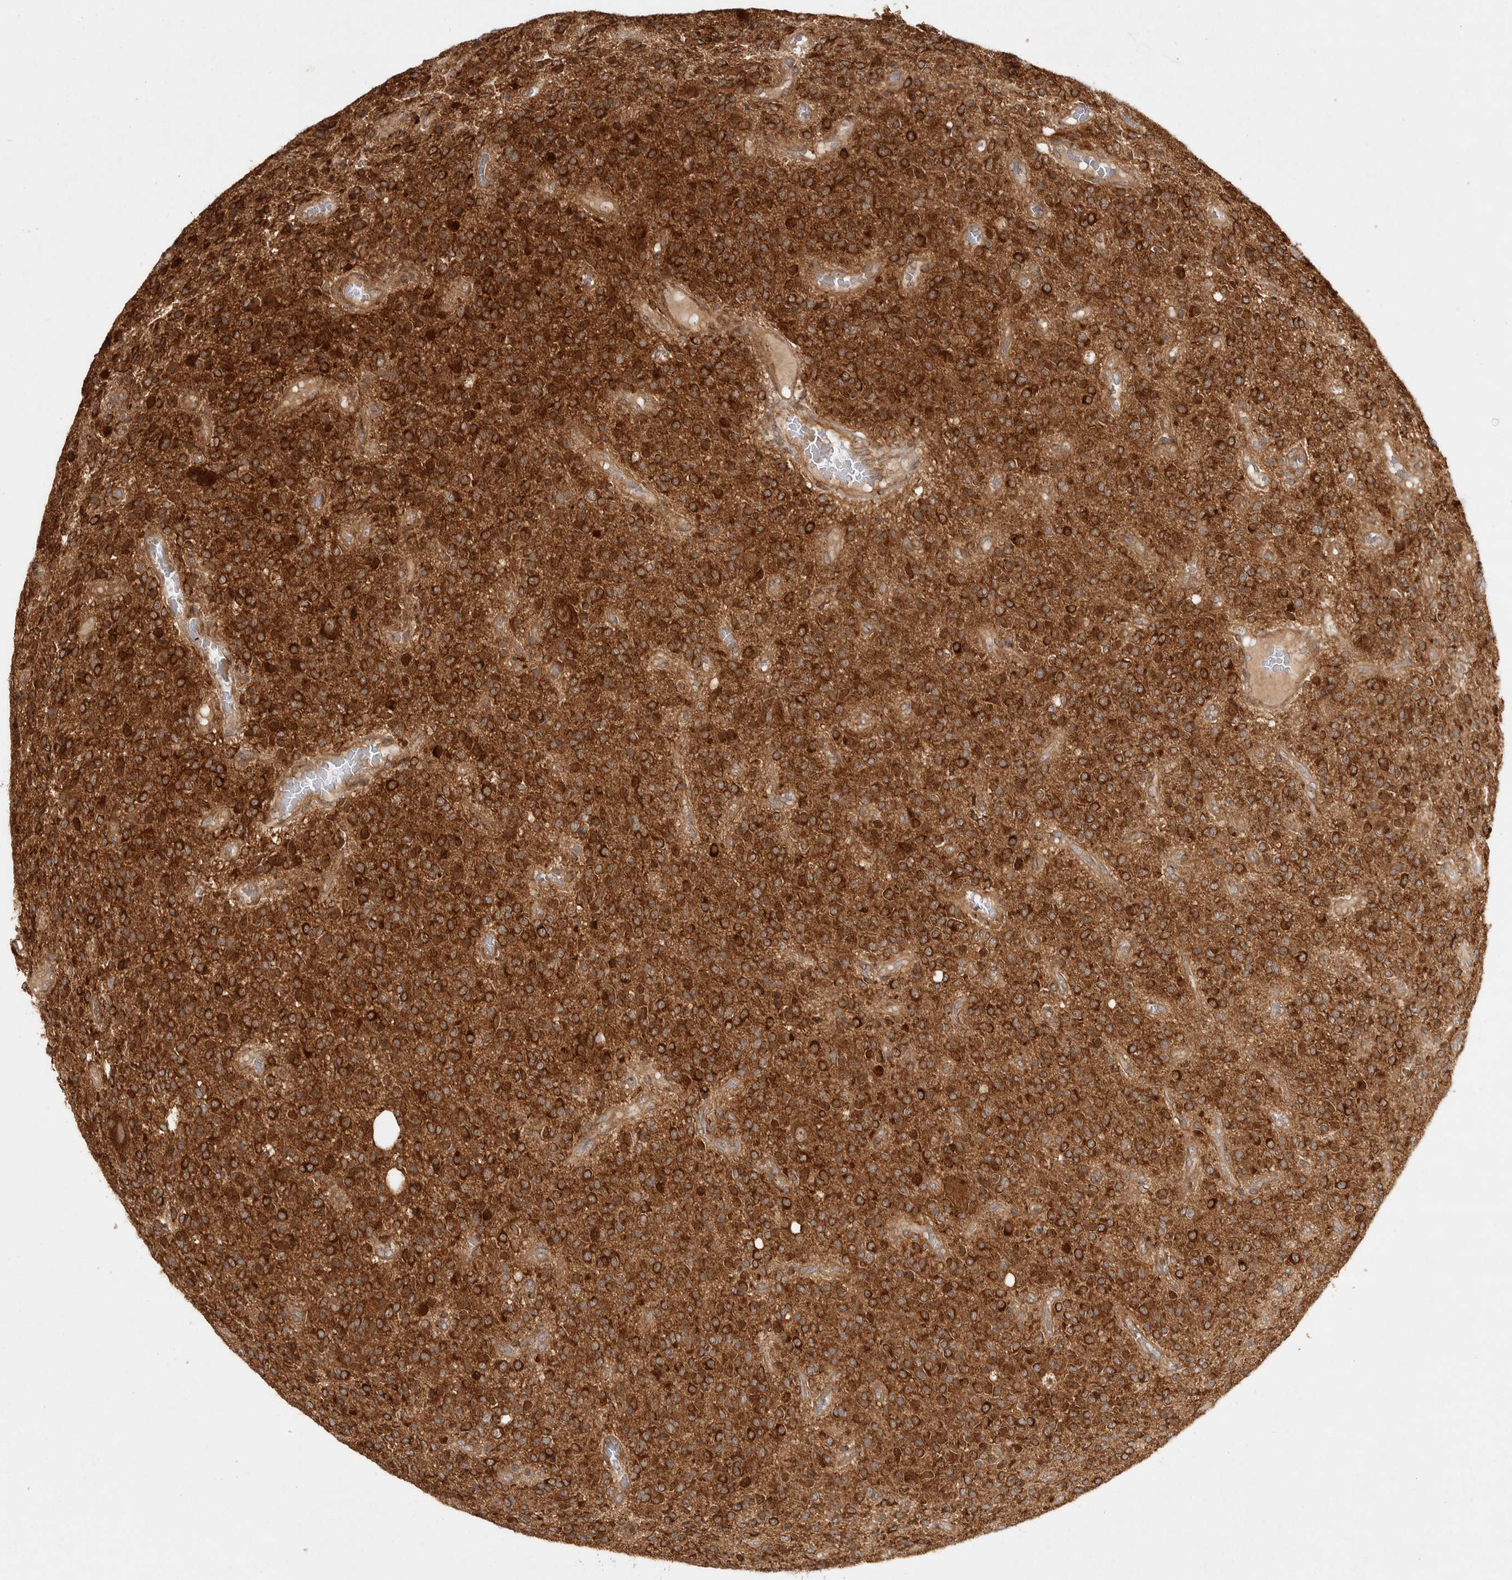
{"staining": {"intensity": "strong", "quantity": ">75%", "location": "cytoplasmic/membranous"}, "tissue": "glioma", "cell_type": "Tumor cells", "image_type": "cancer", "snomed": [{"axis": "morphology", "description": "Glioma, malignant, High grade"}, {"axis": "topography", "description": "Brain"}], "caption": "Immunohistochemistry (IHC) histopathology image of neoplastic tissue: human malignant glioma (high-grade) stained using immunohistochemistry (IHC) displays high levels of strong protein expression localized specifically in the cytoplasmic/membranous of tumor cells, appearing as a cytoplasmic/membranous brown color.", "gene": "CAMSAP2", "patient": {"sex": "male", "age": 34}}